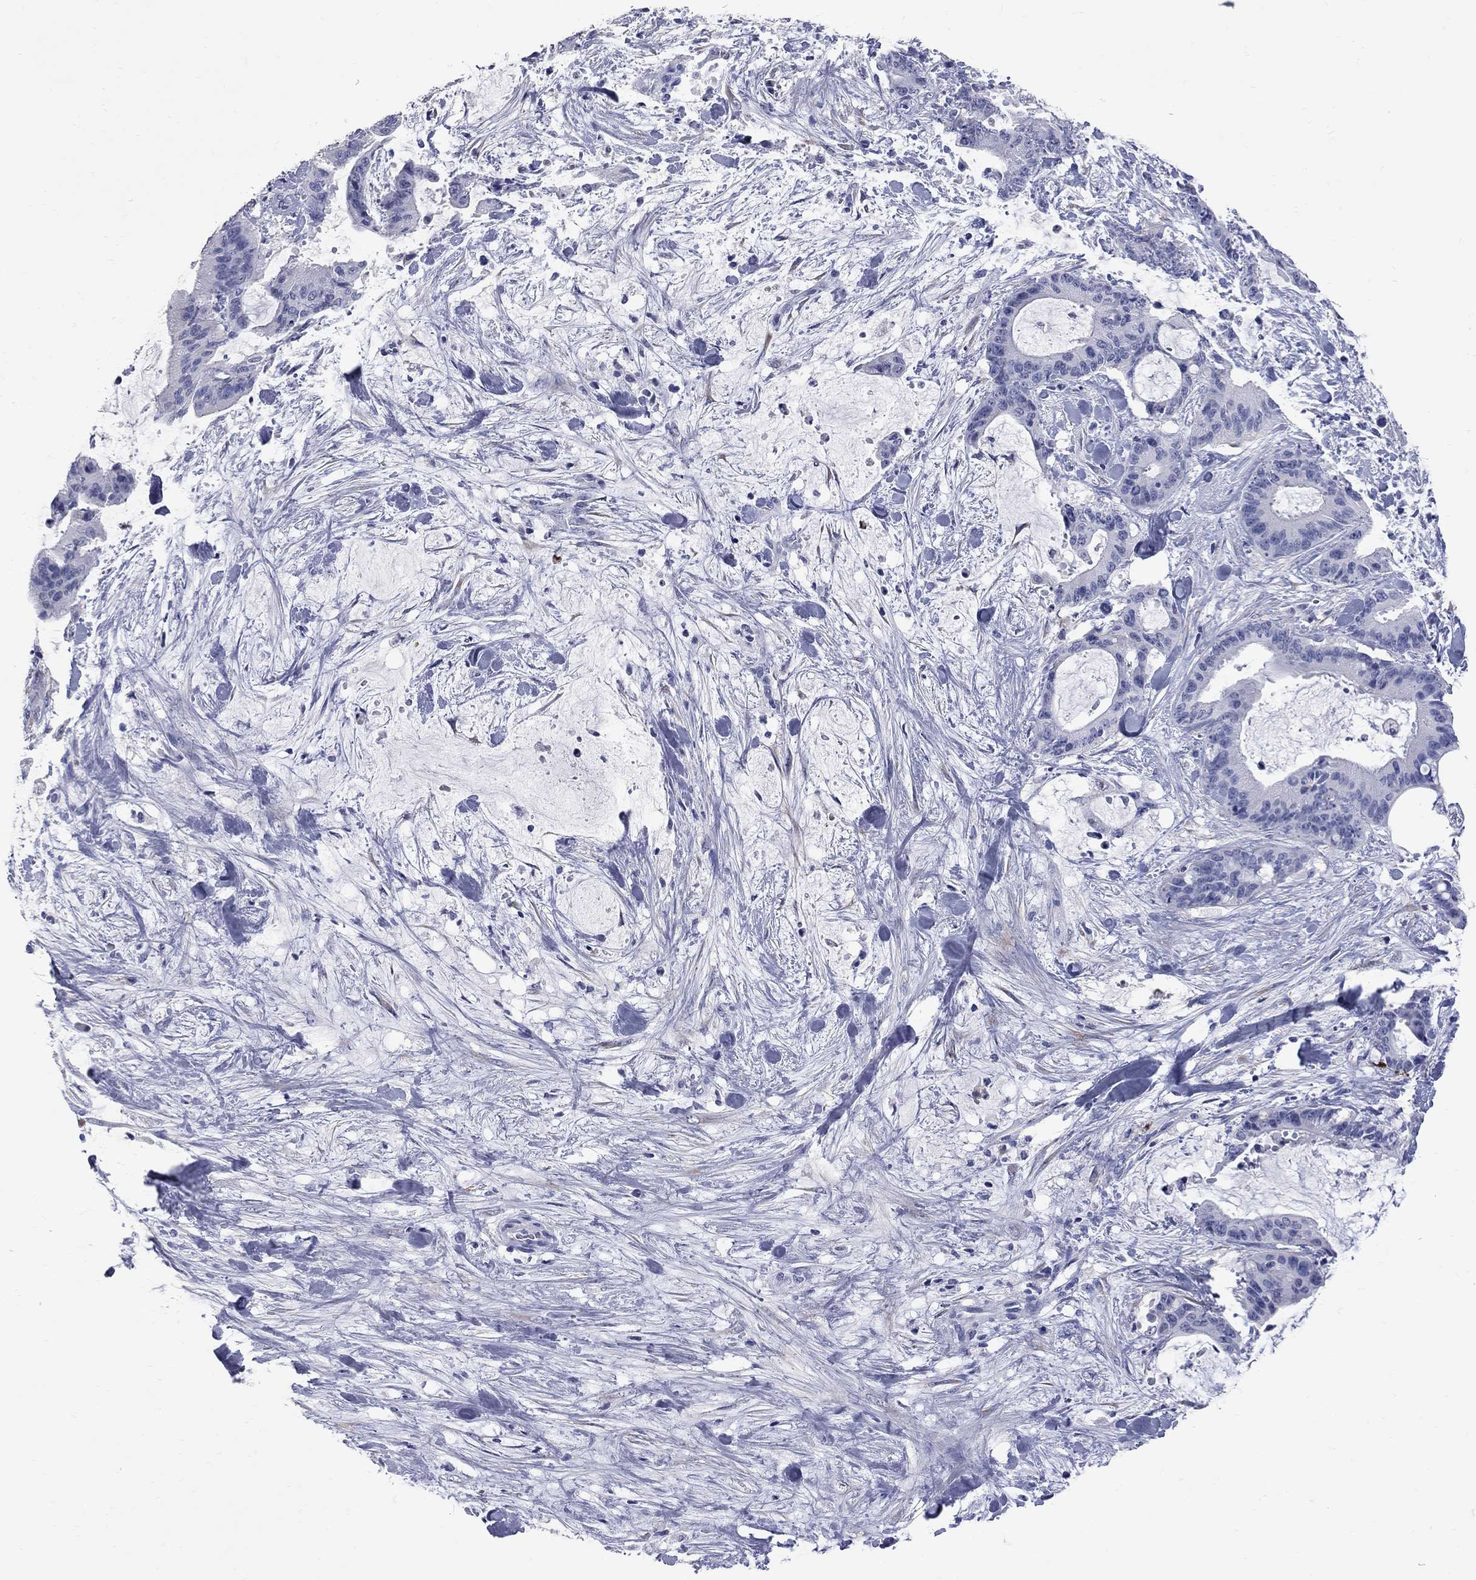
{"staining": {"intensity": "negative", "quantity": "none", "location": "none"}, "tissue": "liver cancer", "cell_type": "Tumor cells", "image_type": "cancer", "snomed": [{"axis": "morphology", "description": "Cholangiocarcinoma"}, {"axis": "topography", "description": "Liver"}], "caption": "Photomicrograph shows no protein positivity in tumor cells of liver cancer (cholangiocarcinoma) tissue.", "gene": "FAM221B", "patient": {"sex": "female", "age": 73}}